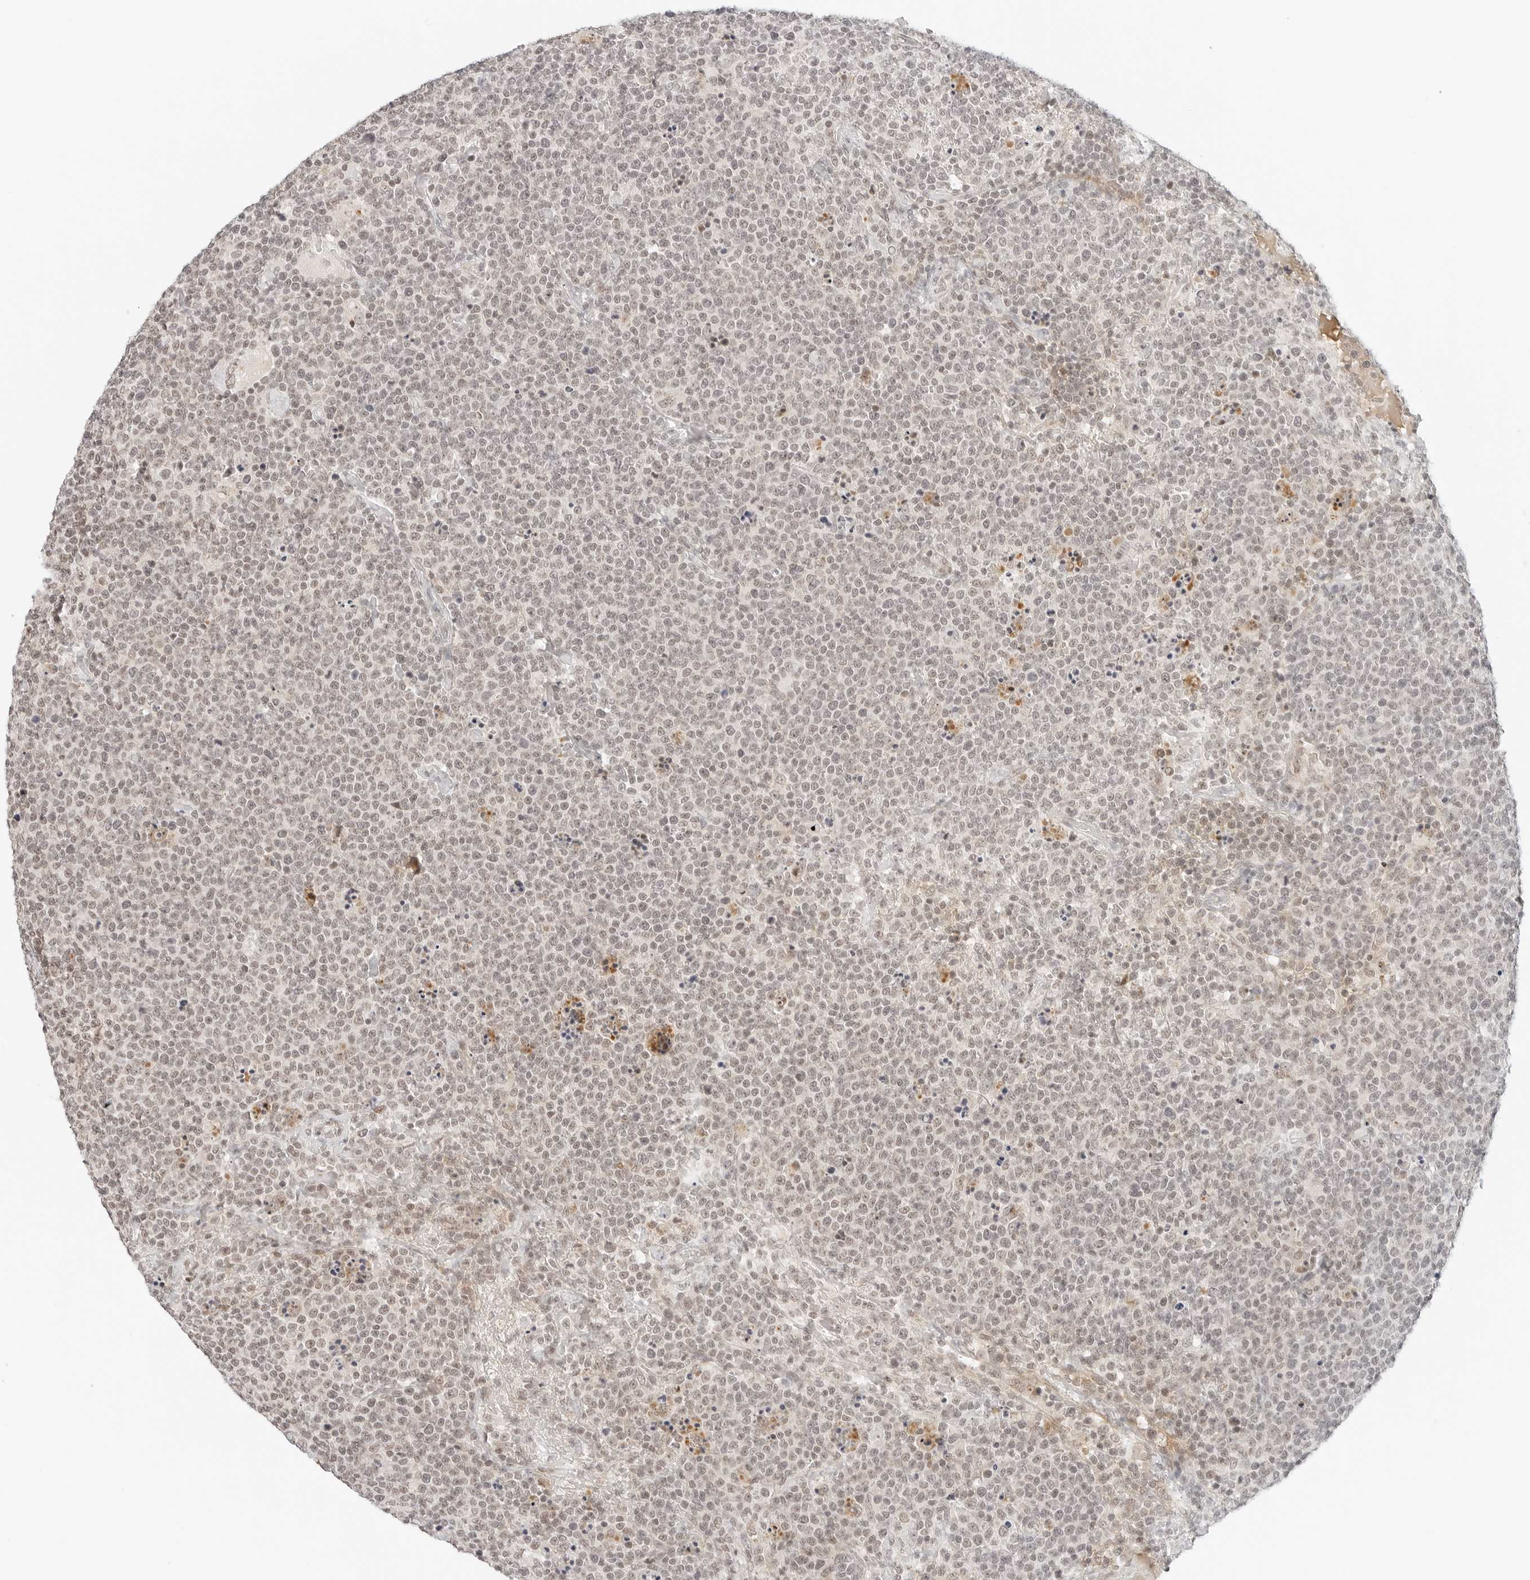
{"staining": {"intensity": "weak", "quantity": "25%-75%", "location": "nuclear"}, "tissue": "lymphoma", "cell_type": "Tumor cells", "image_type": "cancer", "snomed": [{"axis": "morphology", "description": "Malignant lymphoma, non-Hodgkin's type, High grade"}, {"axis": "topography", "description": "Lymph node"}], "caption": "Immunohistochemistry histopathology image of neoplastic tissue: lymphoma stained using IHC shows low levels of weak protein expression localized specifically in the nuclear of tumor cells, appearing as a nuclear brown color.", "gene": "NEO1", "patient": {"sex": "male", "age": 61}}